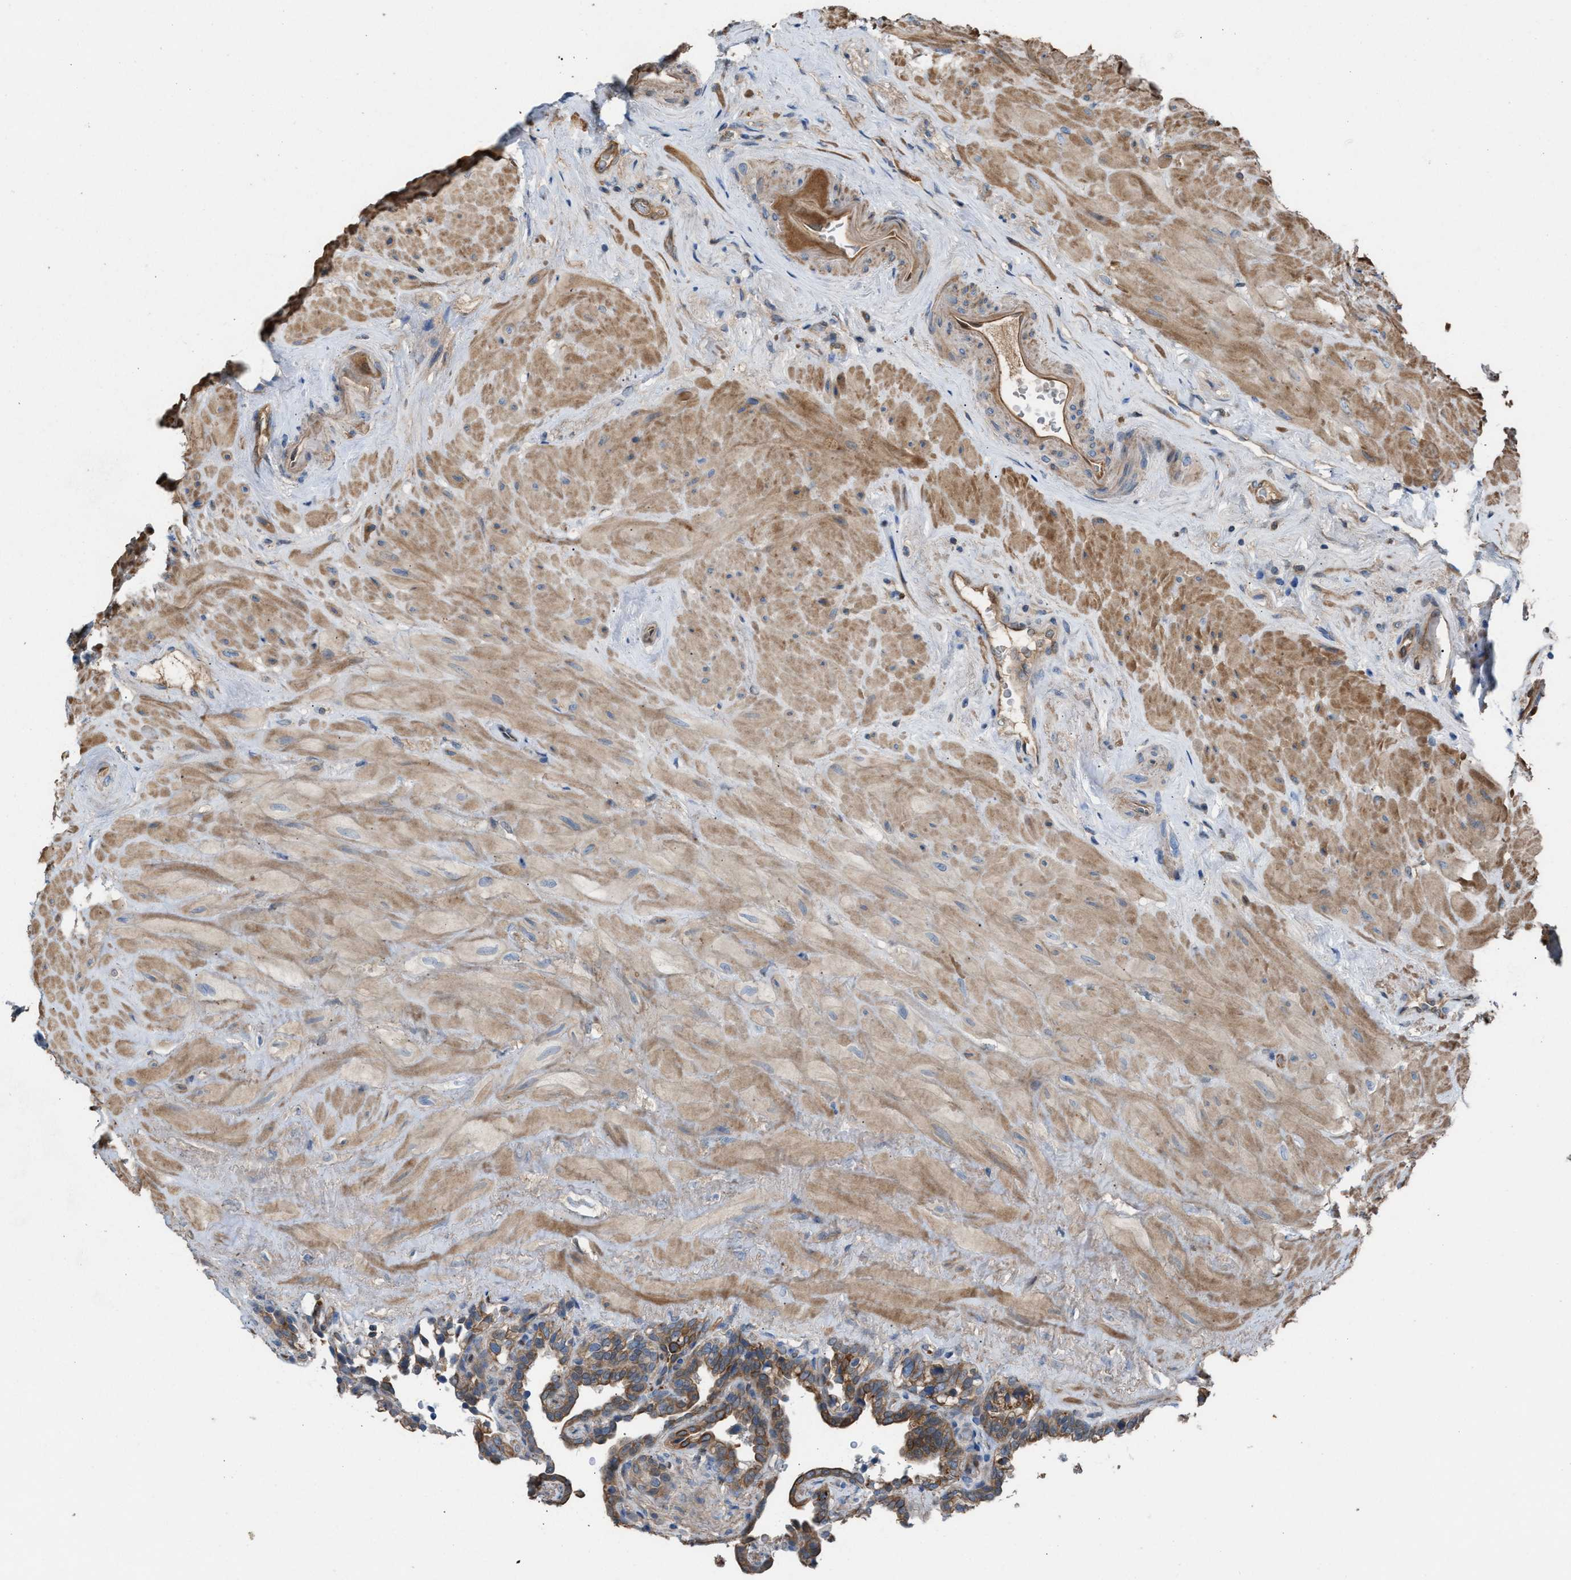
{"staining": {"intensity": "moderate", "quantity": ">75%", "location": "cytoplasmic/membranous"}, "tissue": "seminal vesicle", "cell_type": "Glandular cells", "image_type": "normal", "snomed": [{"axis": "morphology", "description": "Normal tissue, NOS"}, {"axis": "topography", "description": "Seminal veicle"}], "caption": "Human seminal vesicle stained for a protein (brown) reveals moderate cytoplasmic/membranous positive staining in approximately >75% of glandular cells.", "gene": "TPK1", "patient": {"sex": "male", "age": 68}}